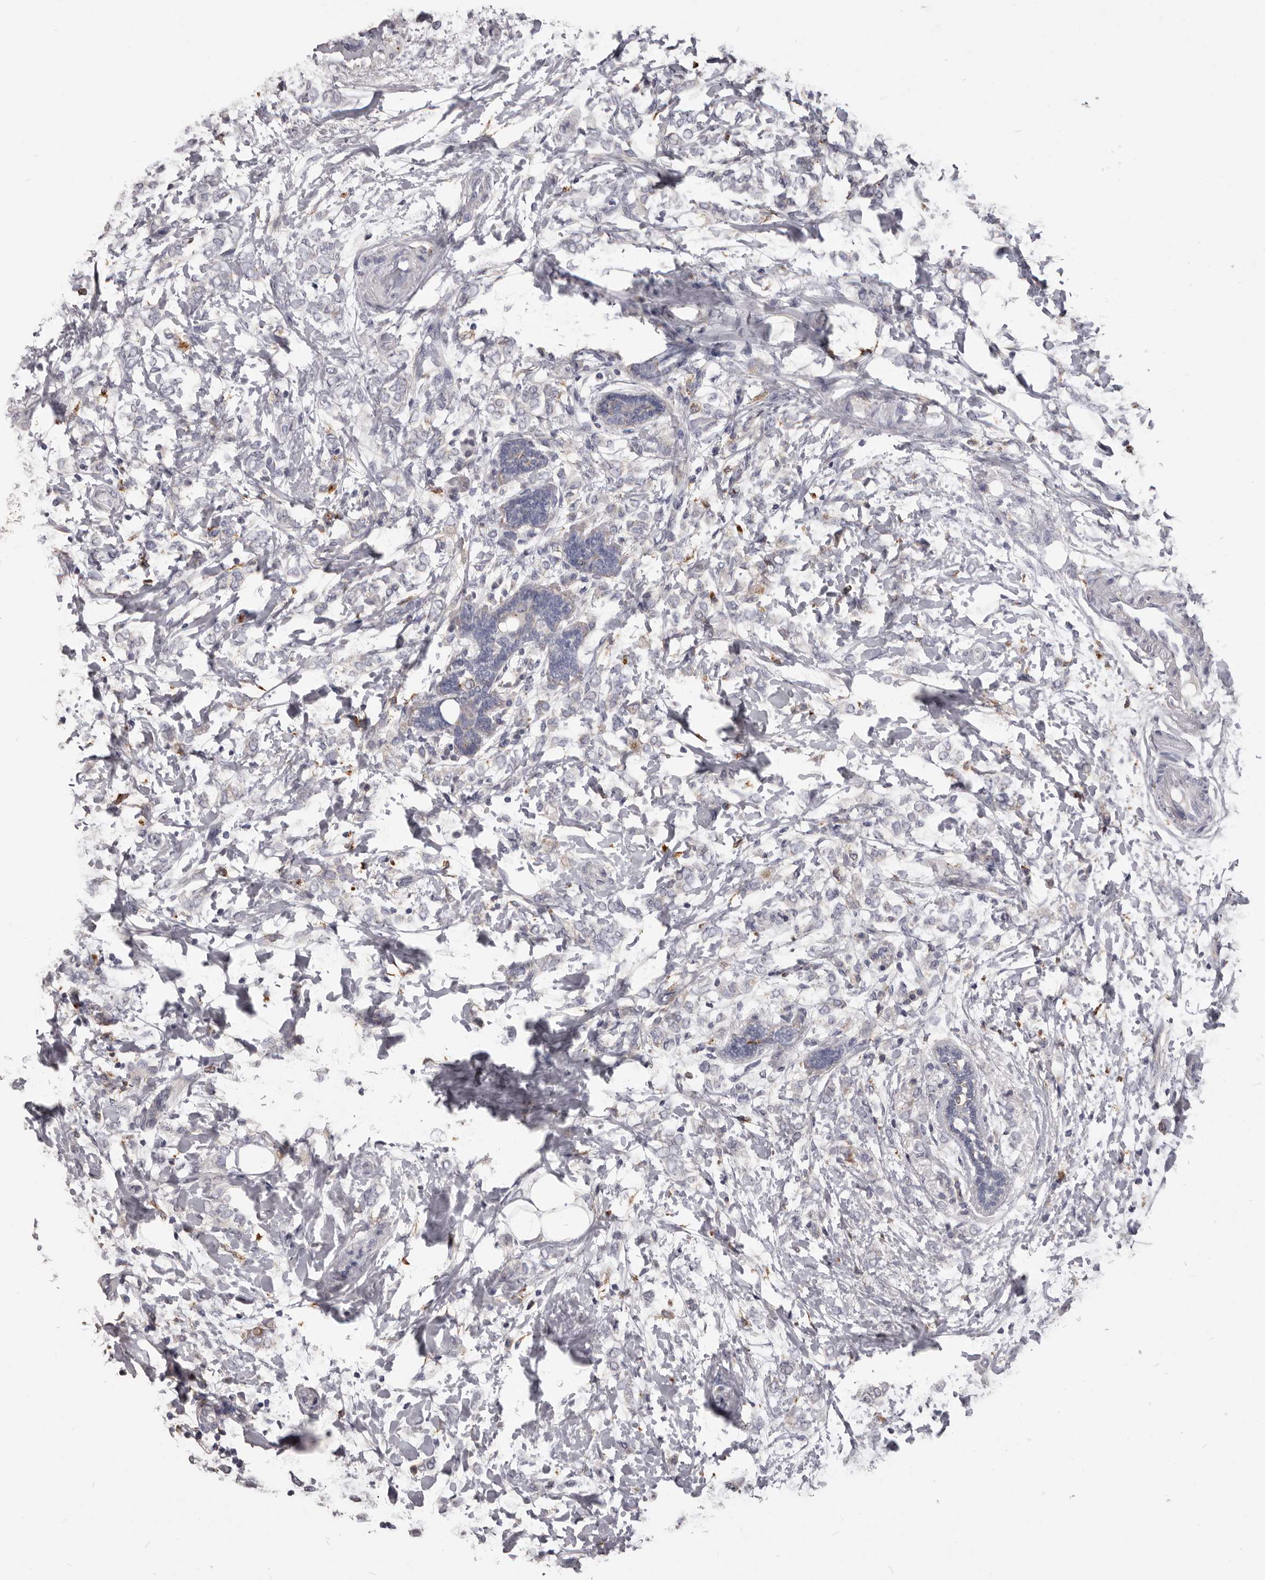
{"staining": {"intensity": "negative", "quantity": "none", "location": "none"}, "tissue": "breast cancer", "cell_type": "Tumor cells", "image_type": "cancer", "snomed": [{"axis": "morphology", "description": "Normal tissue, NOS"}, {"axis": "morphology", "description": "Lobular carcinoma"}, {"axis": "topography", "description": "Breast"}], "caption": "Immunohistochemistry of breast lobular carcinoma shows no staining in tumor cells.", "gene": "PI4K2A", "patient": {"sex": "female", "age": 47}}